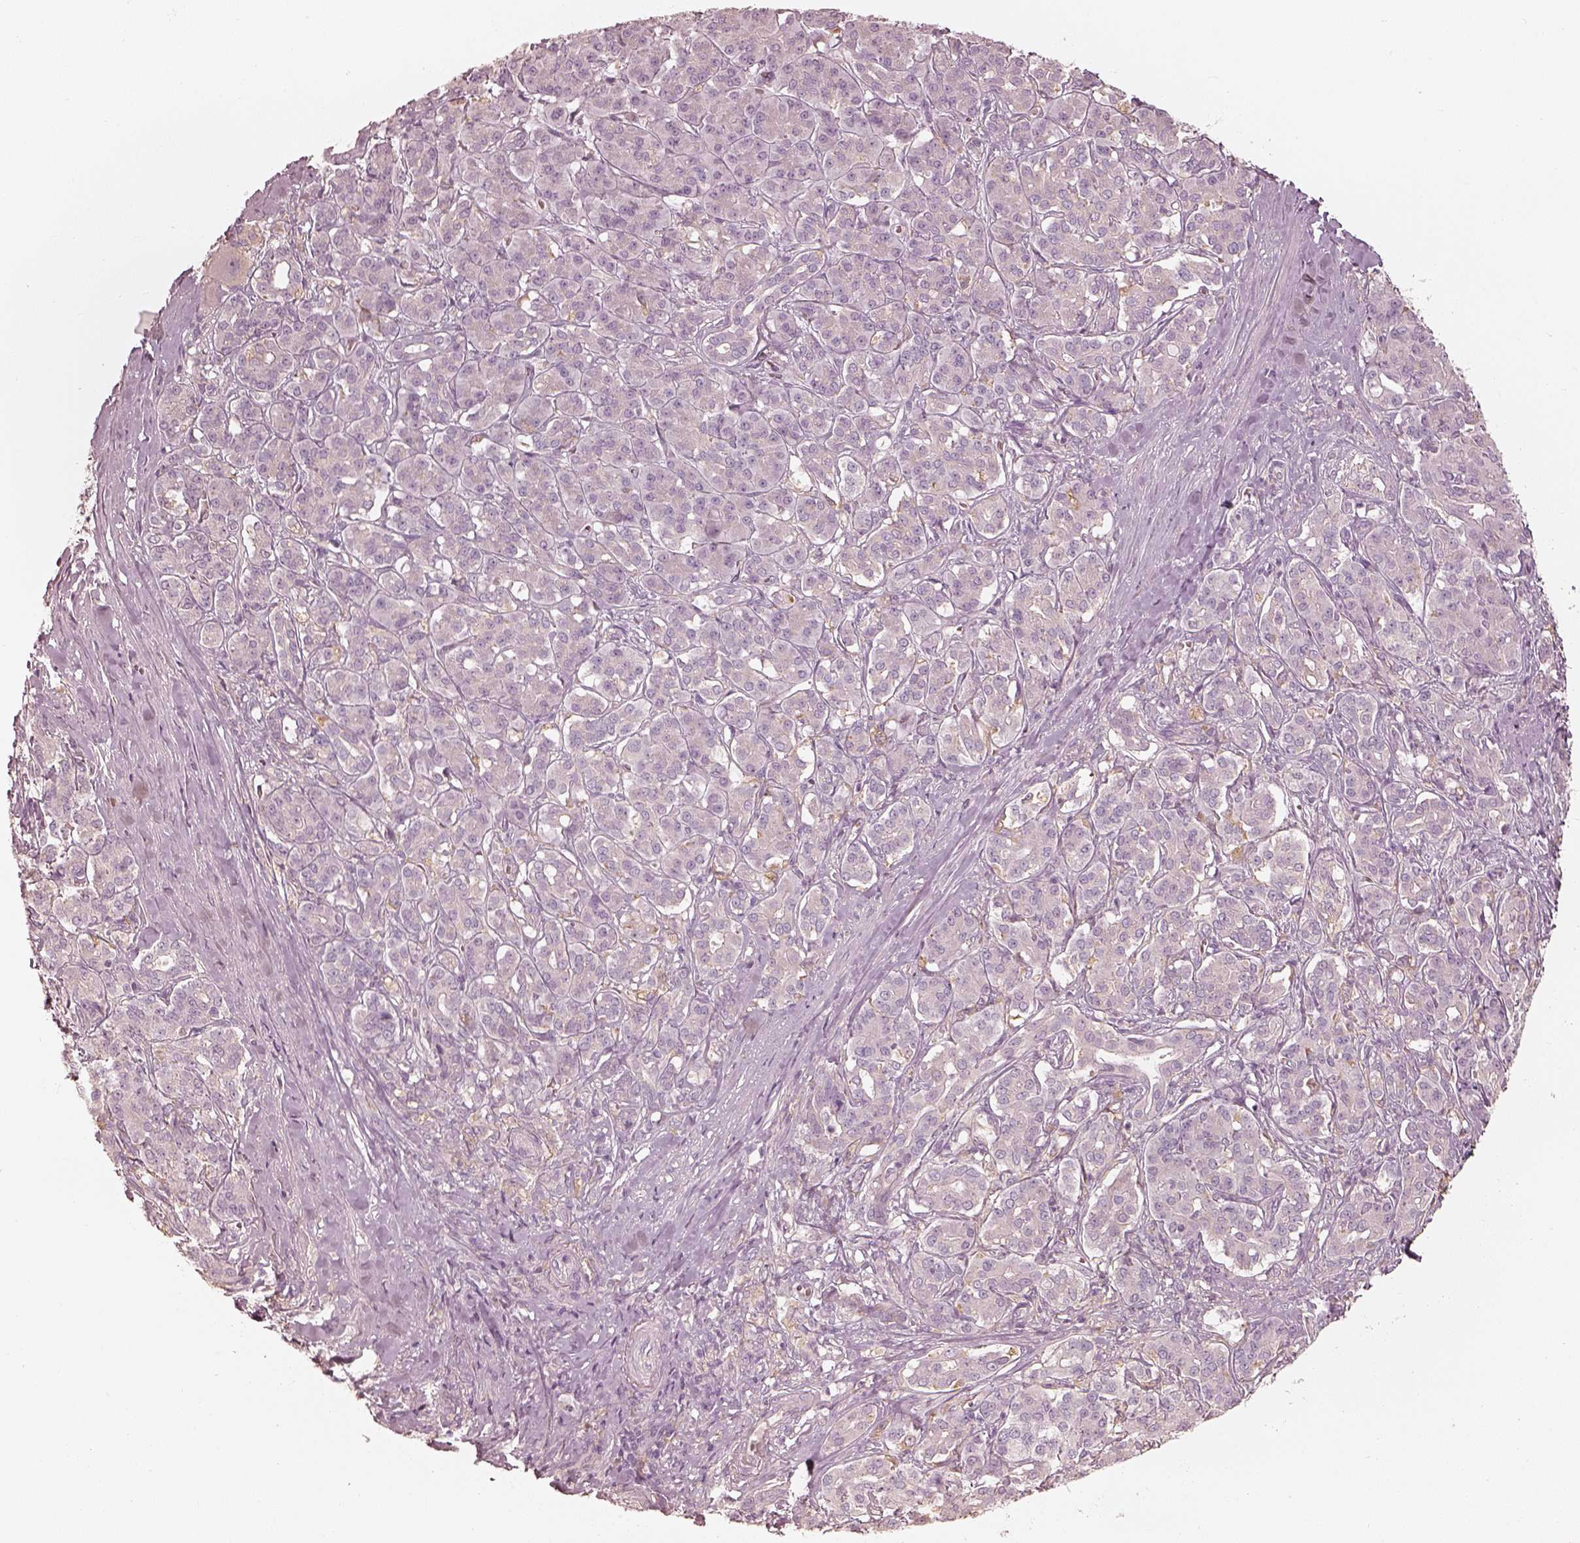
{"staining": {"intensity": "negative", "quantity": "none", "location": "none"}, "tissue": "pancreatic cancer", "cell_type": "Tumor cells", "image_type": "cancer", "snomed": [{"axis": "morphology", "description": "Normal tissue, NOS"}, {"axis": "morphology", "description": "Inflammation, NOS"}, {"axis": "morphology", "description": "Adenocarcinoma, NOS"}, {"axis": "topography", "description": "Pancreas"}], "caption": "This is an IHC micrograph of human pancreatic cancer. There is no staining in tumor cells.", "gene": "FMNL2", "patient": {"sex": "male", "age": 57}}